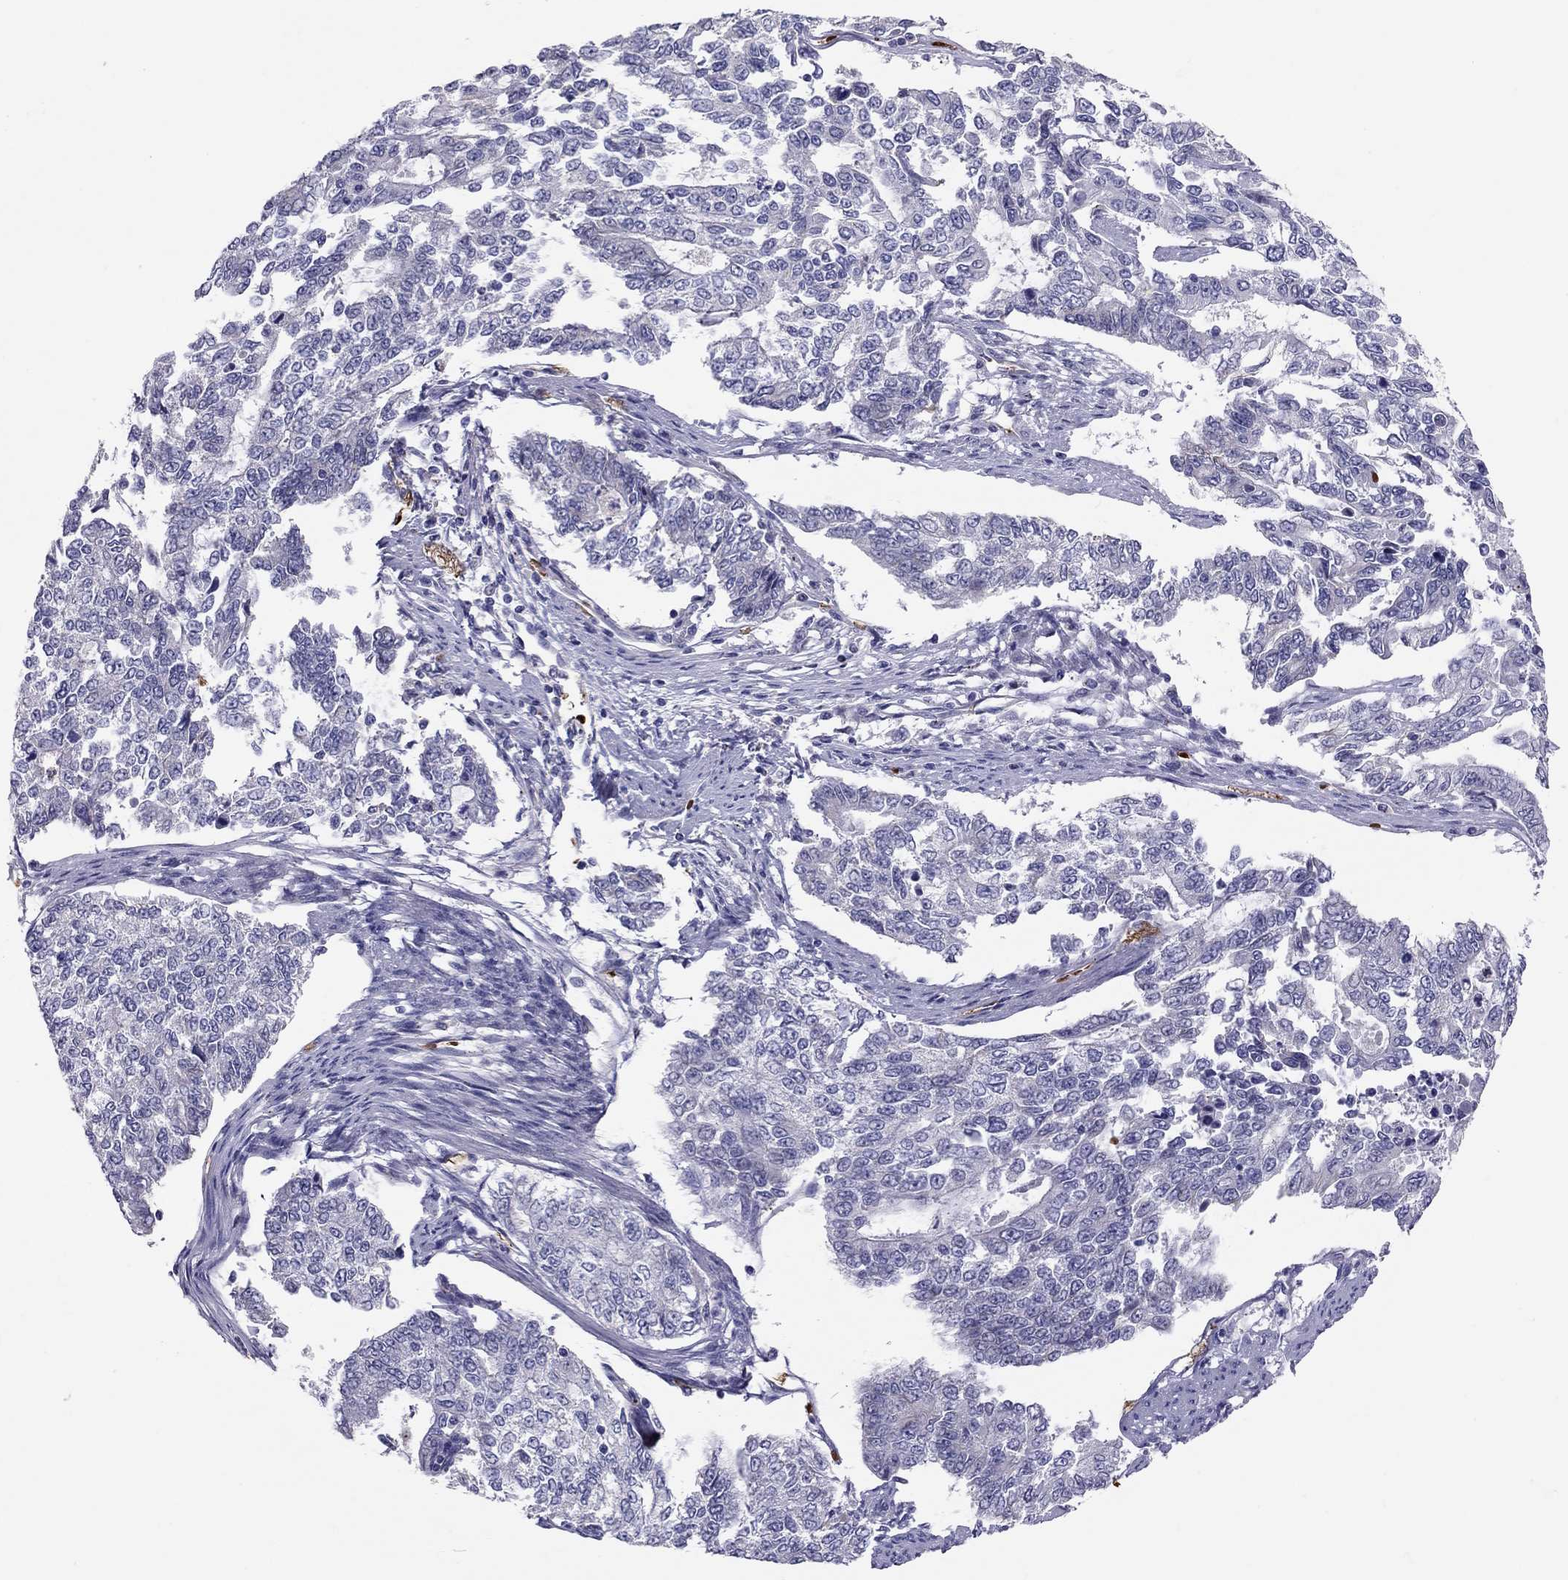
{"staining": {"intensity": "negative", "quantity": "none", "location": "none"}, "tissue": "endometrial cancer", "cell_type": "Tumor cells", "image_type": "cancer", "snomed": [{"axis": "morphology", "description": "Adenocarcinoma, NOS"}, {"axis": "topography", "description": "Uterus"}], "caption": "Immunohistochemical staining of endometrial cancer (adenocarcinoma) reveals no significant positivity in tumor cells.", "gene": "FRMD1", "patient": {"sex": "female", "age": 59}}